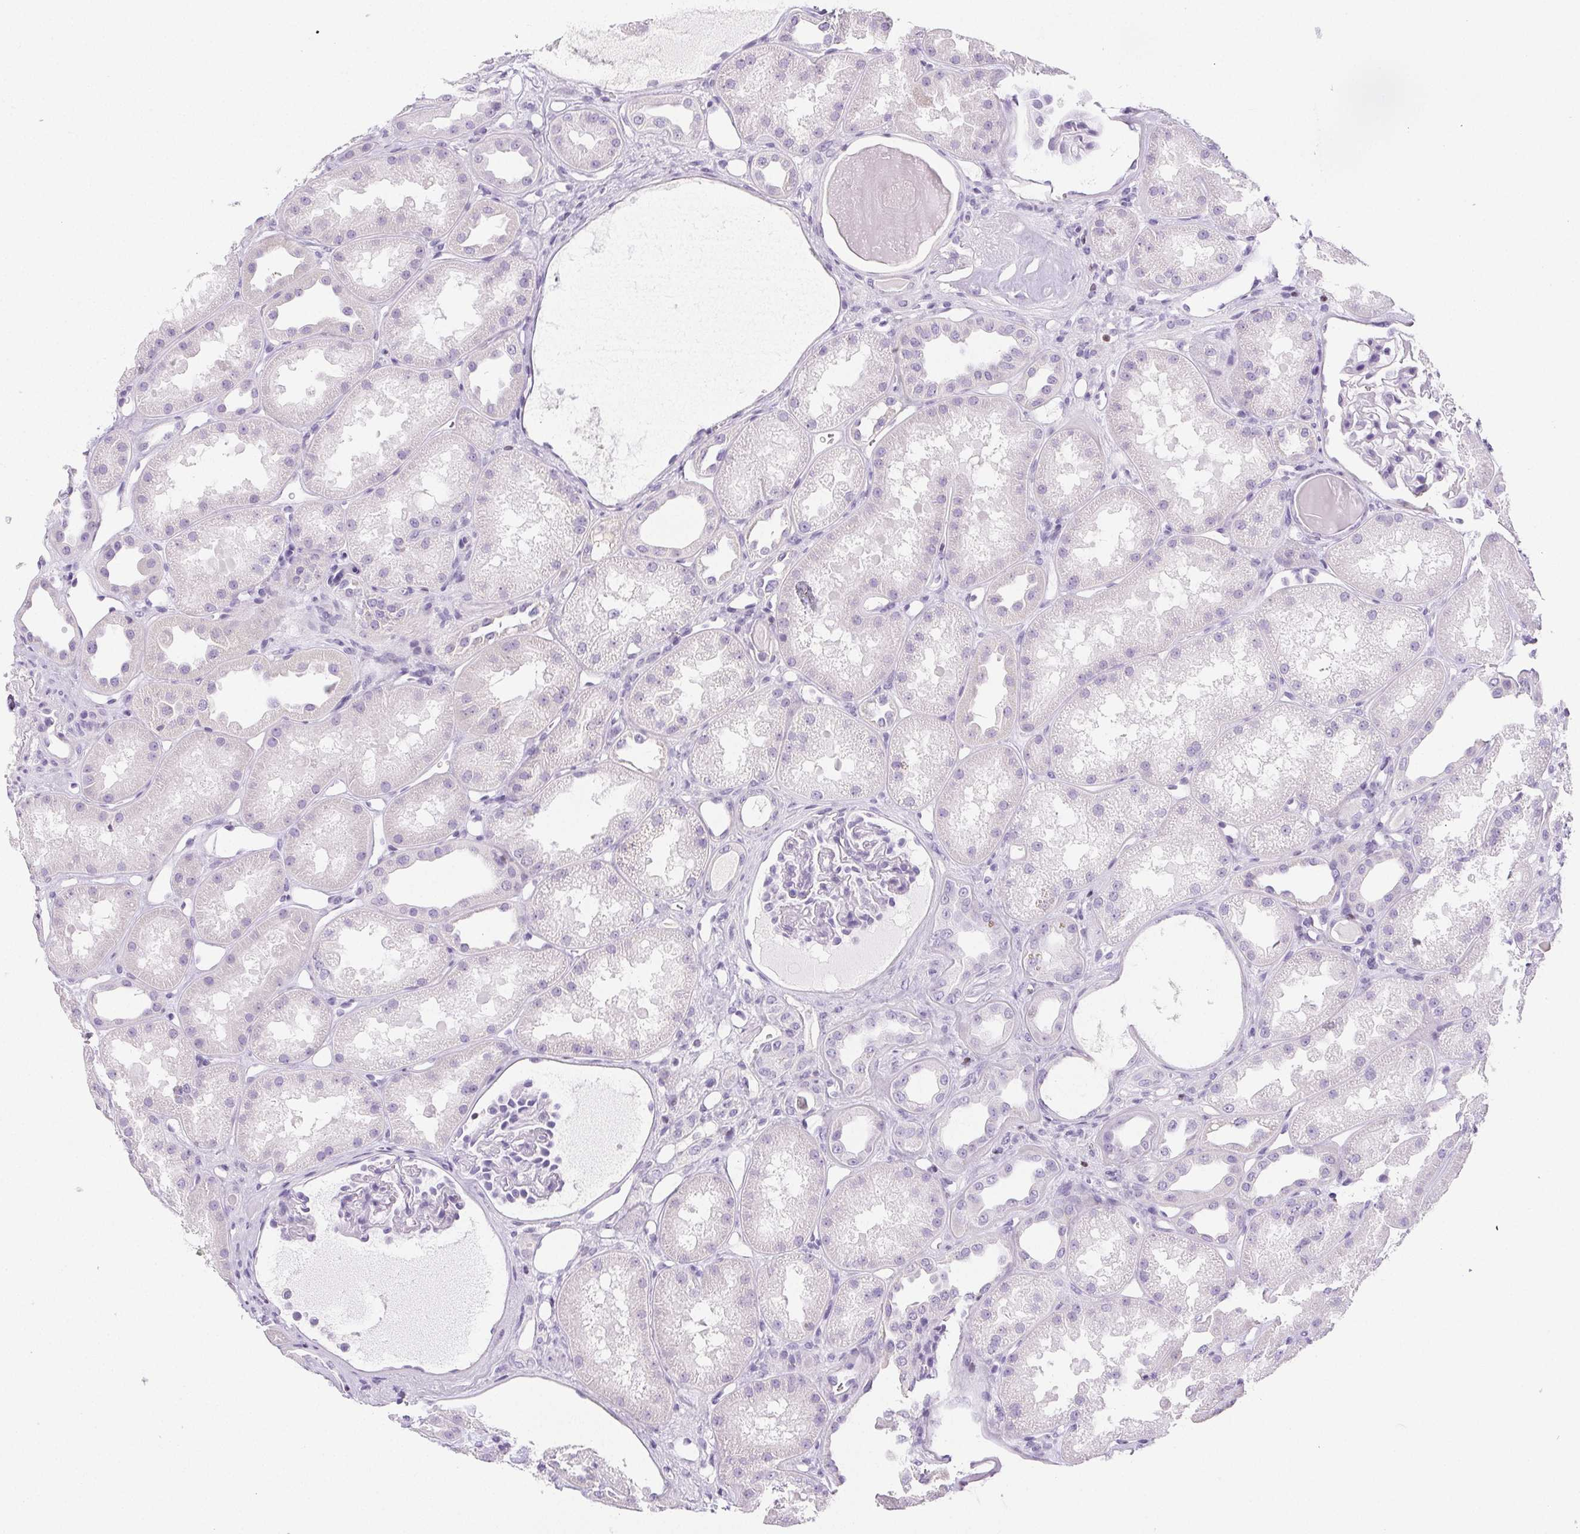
{"staining": {"intensity": "negative", "quantity": "none", "location": "none"}, "tissue": "kidney", "cell_type": "Cells in glomeruli", "image_type": "normal", "snomed": [{"axis": "morphology", "description": "Normal tissue, NOS"}, {"axis": "topography", "description": "Kidney"}], "caption": "An image of kidney stained for a protein demonstrates no brown staining in cells in glomeruli. (Immunohistochemistry (ihc), brightfield microscopy, high magnification).", "gene": "BEND2", "patient": {"sex": "male", "age": 61}}